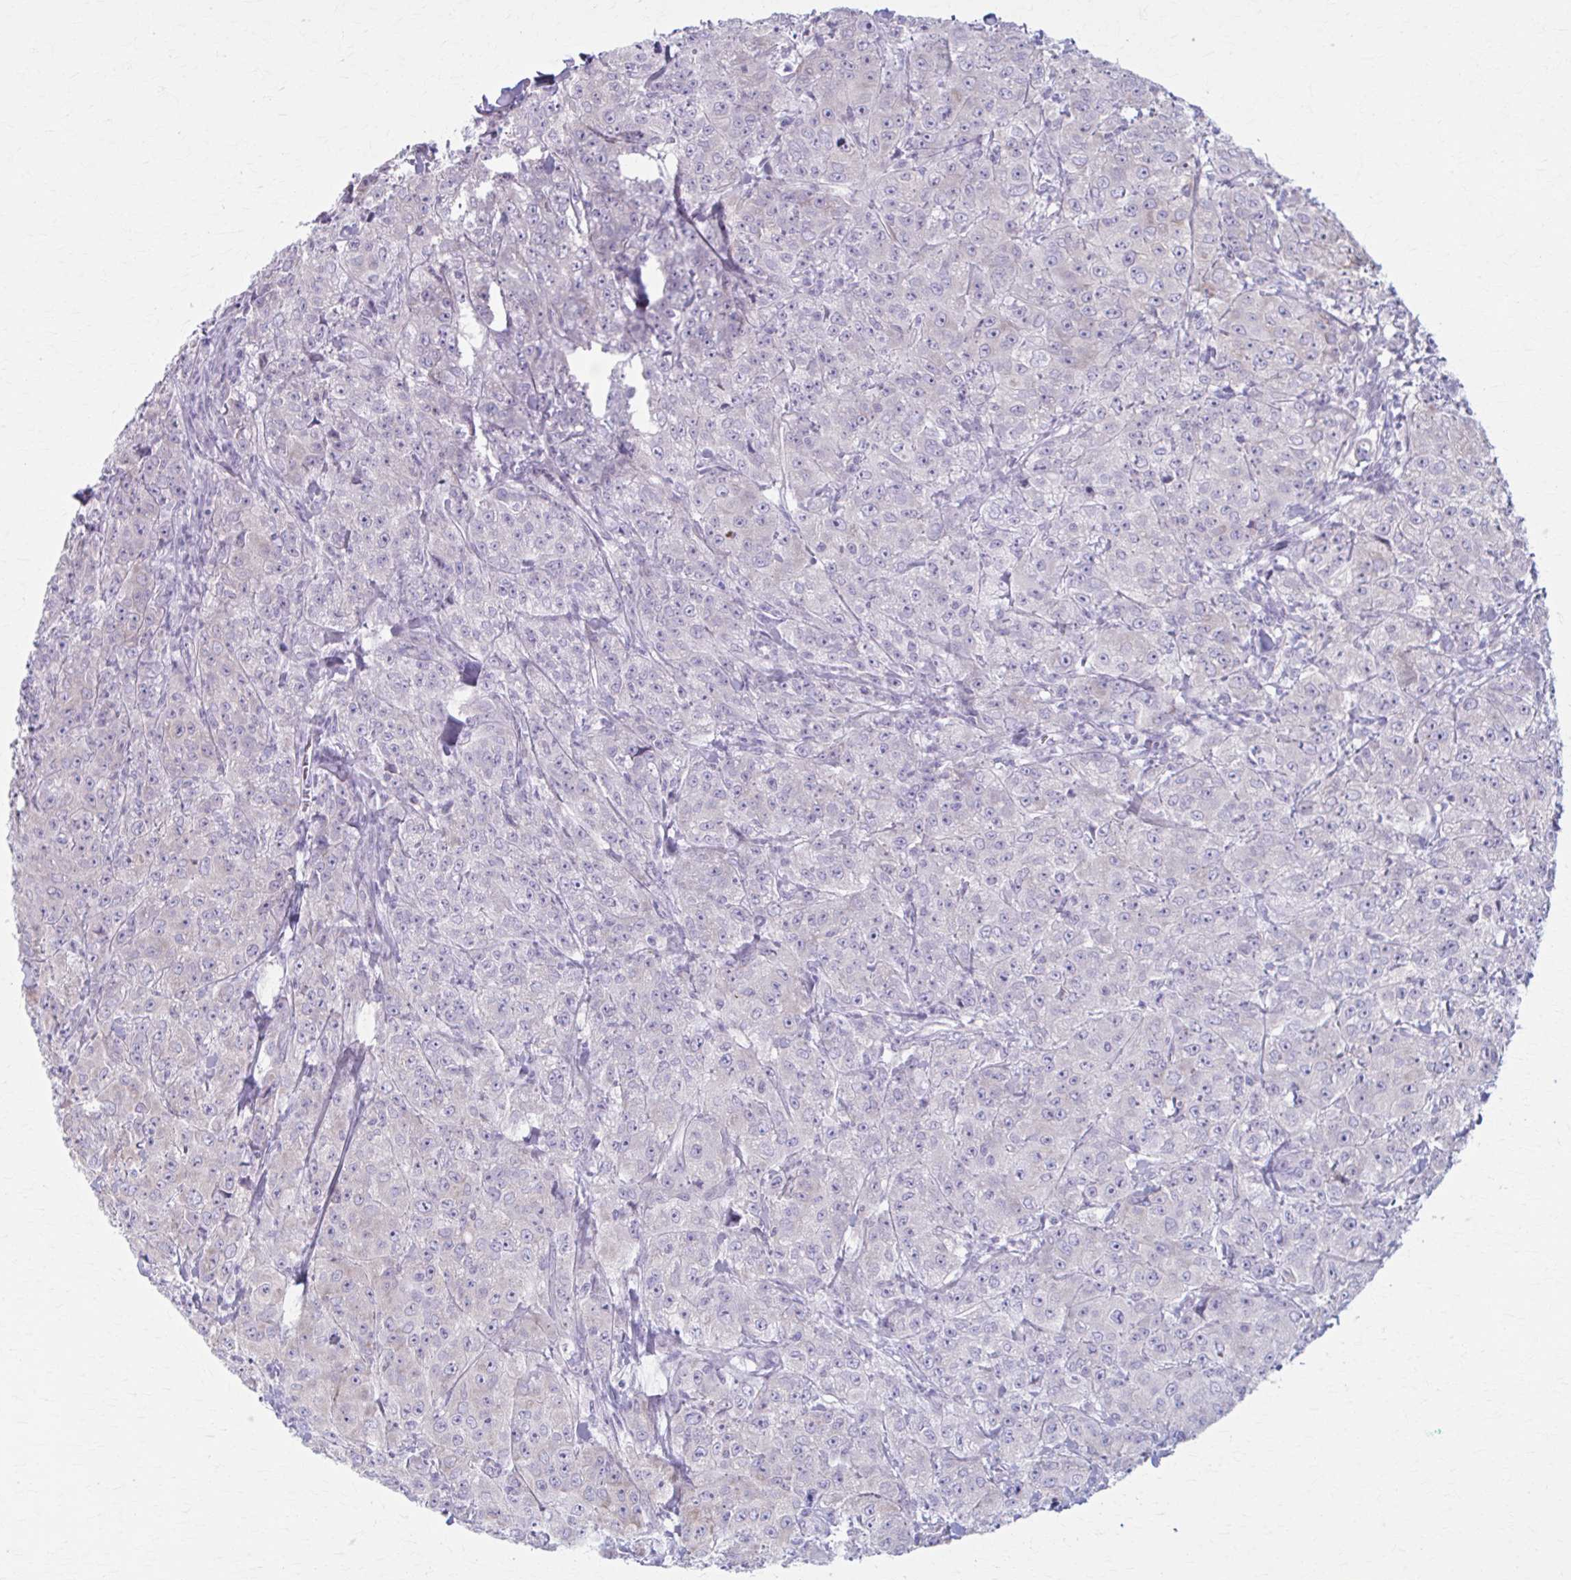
{"staining": {"intensity": "negative", "quantity": "none", "location": "none"}, "tissue": "breast cancer", "cell_type": "Tumor cells", "image_type": "cancer", "snomed": [{"axis": "morphology", "description": "Normal tissue, NOS"}, {"axis": "morphology", "description": "Duct carcinoma"}, {"axis": "topography", "description": "Breast"}], "caption": "Human breast cancer stained for a protein using IHC exhibits no positivity in tumor cells.", "gene": "PRKRA", "patient": {"sex": "female", "age": 43}}